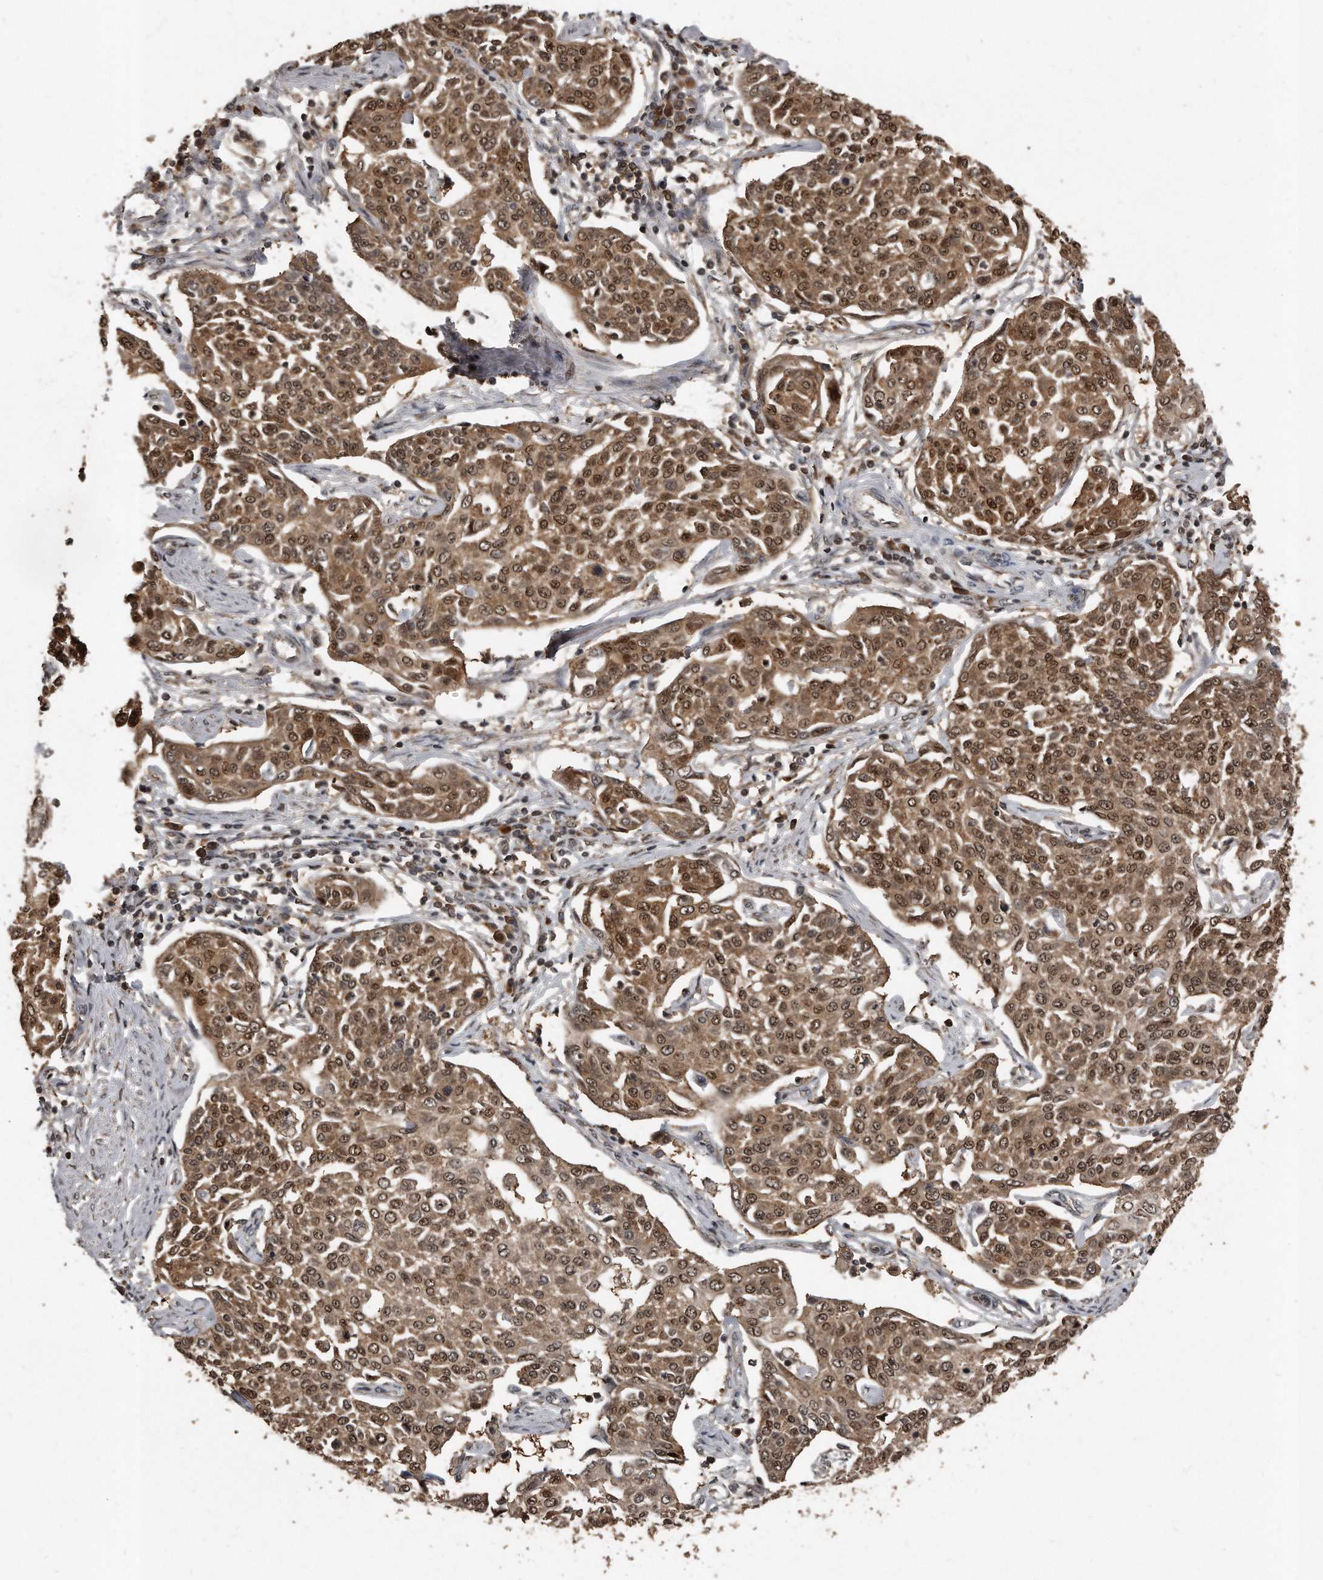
{"staining": {"intensity": "moderate", "quantity": ">75%", "location": "cytoplasmic/membranous,nuclear"}, "tissue": "cervical cancer", "cell_type": "Tumor cells", "image_type": "cancer", "snomed": [{"axis": "morphology", "description": "Squamous cell carcinoma, NOS"}, {"axis": "topography", "description": "Cervix"}], "caption": "About >75% of tumor cells in squamous cell carcinoma (cervical) demonstrate moderate cytoplasmic/membranous and nuclear protein positivity as visualized by brown immunohistochemical staining.", "gene": "GCH1", "patient": {"sex": "female", "age": 34}}